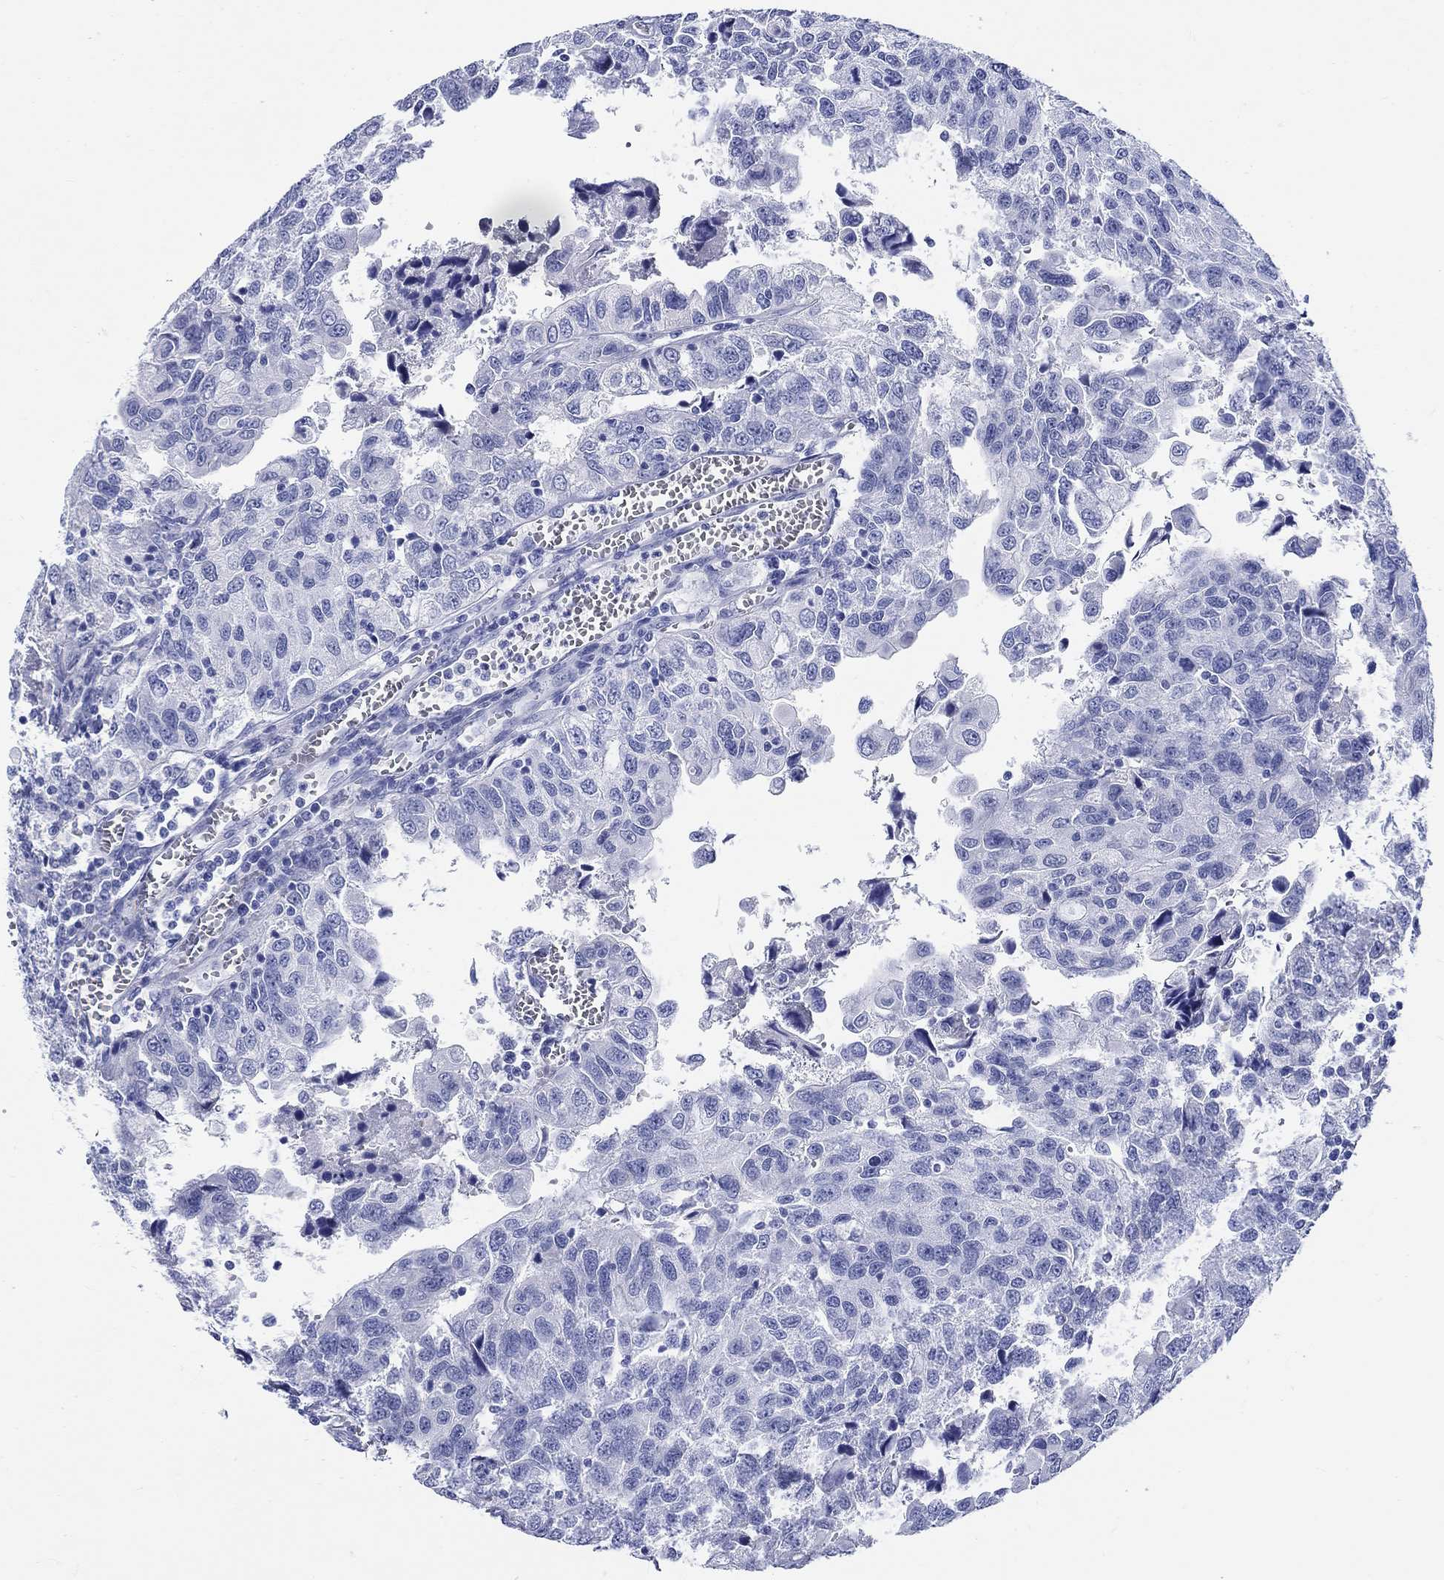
{"staining": {"intensity": "negative", "quantity": "none", "location": "none"}, "tissue": "urothelial cancer", "cell_type": "Tumor cells", "image_type": "cancer", "snomed": [{"axis": "morphology", "description": "Urothelial carcinoma, NOS"}, {"axis": "morphology", "description": "Urothelial carcinoma, High grade"}, {"axis": "topography", "description": "Urinary bladder"}], "caption": "Human transitional cell carcinoma stained for a protein using immunohistochemistry (IHC) exhibits no staining in tumor cells.", "gene": "CRYGS", "patient": {"sex": "female", "age": 73}}